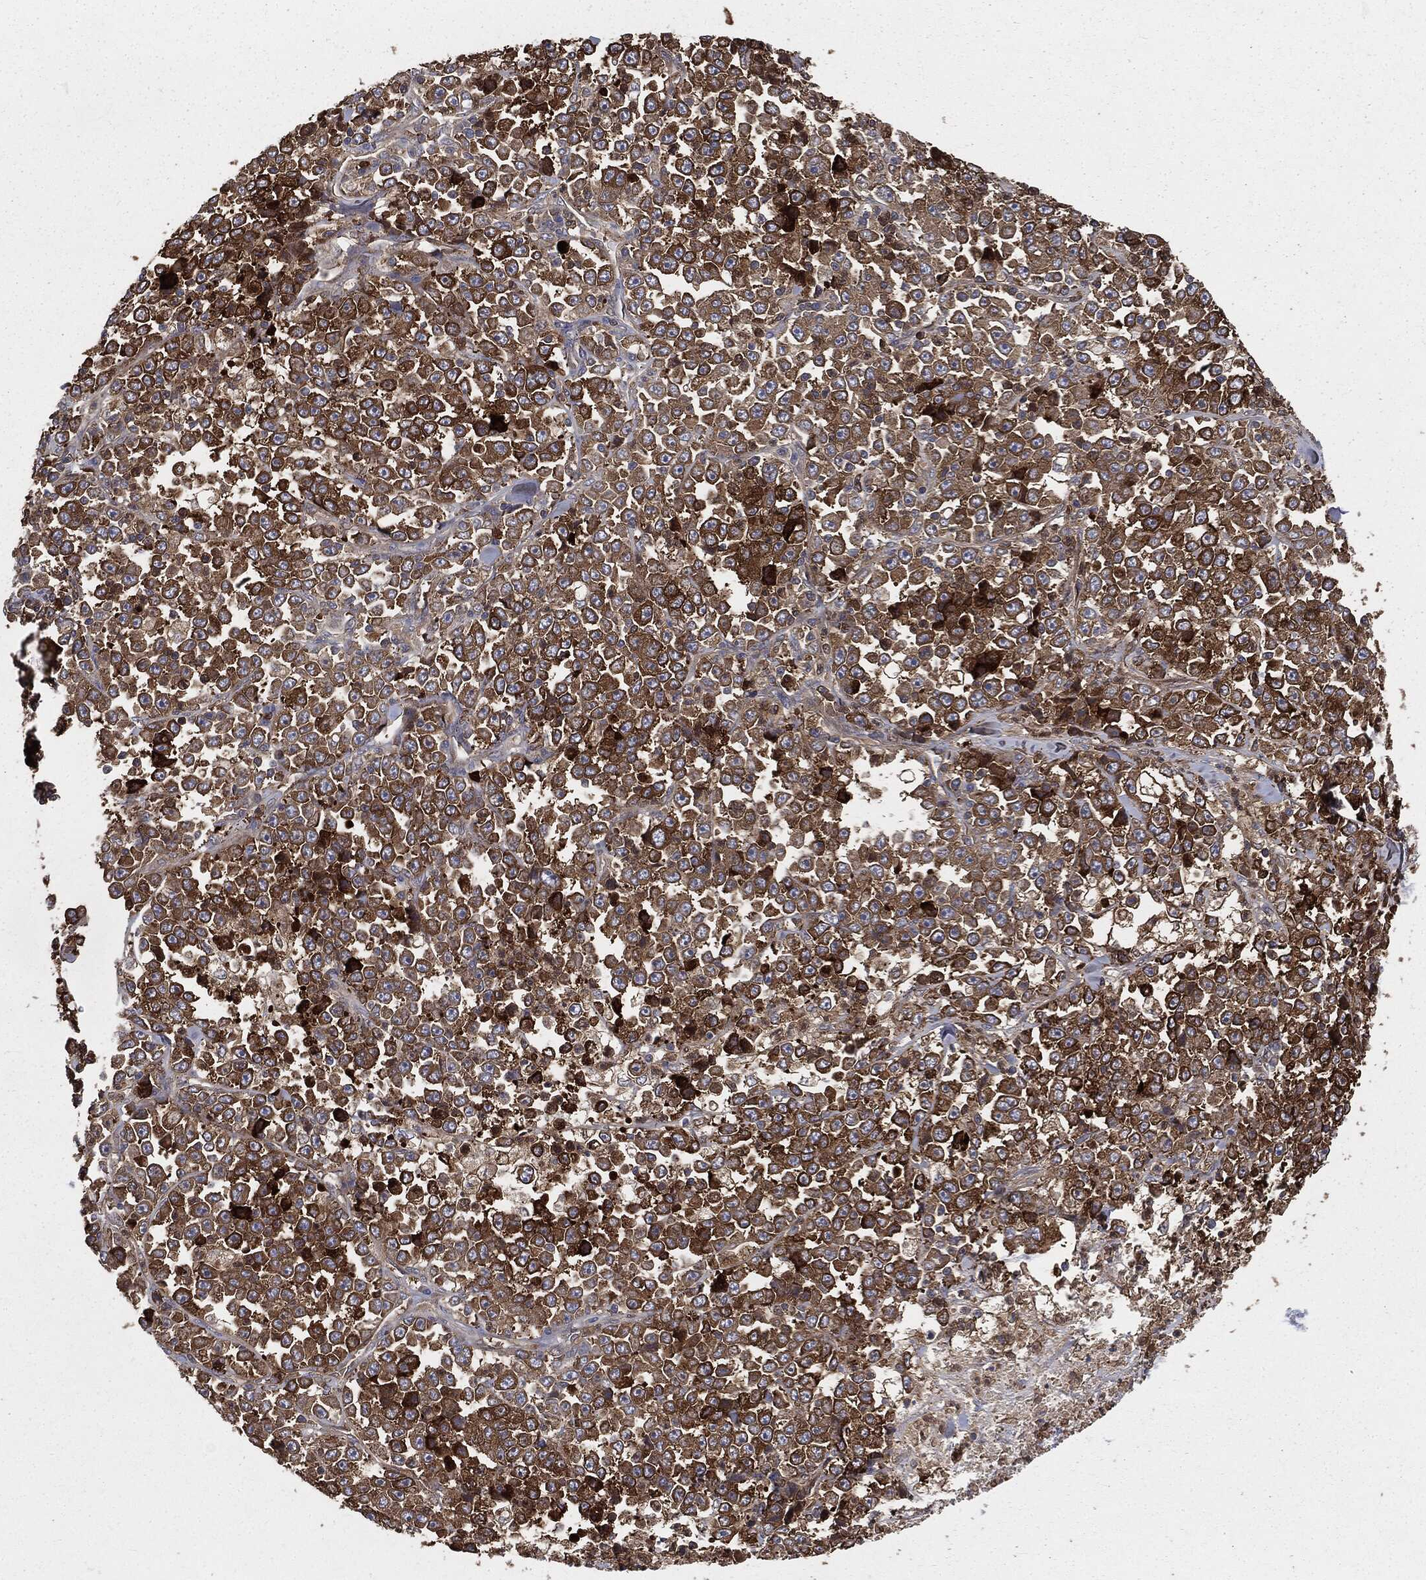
{"staining": {"intensity": "moderate", "quantity": "<25%", "location": "cytoplasmic/membranous"}, "tissue": "stomach cancer", "cell_type": "Tumor cells", "image_type": "cancer", "snomed": [{"axis": "morphology", "description": "Normal tissue, NOS"}, {"axis": "morphology", "description": "Adenocarcinoma, NOS"}, {"axis": "topography", "description": "Stomach, upper"}, {"axis": "topography", "description": "Stomach"}], "caption": "A brown stain highlights moderate cytoplasmic/membranous staining of a protein in stomach adenocarcinoma tumor cells.", "gene": "GNB5", "patient": {"sex": "male", "age": 59}}